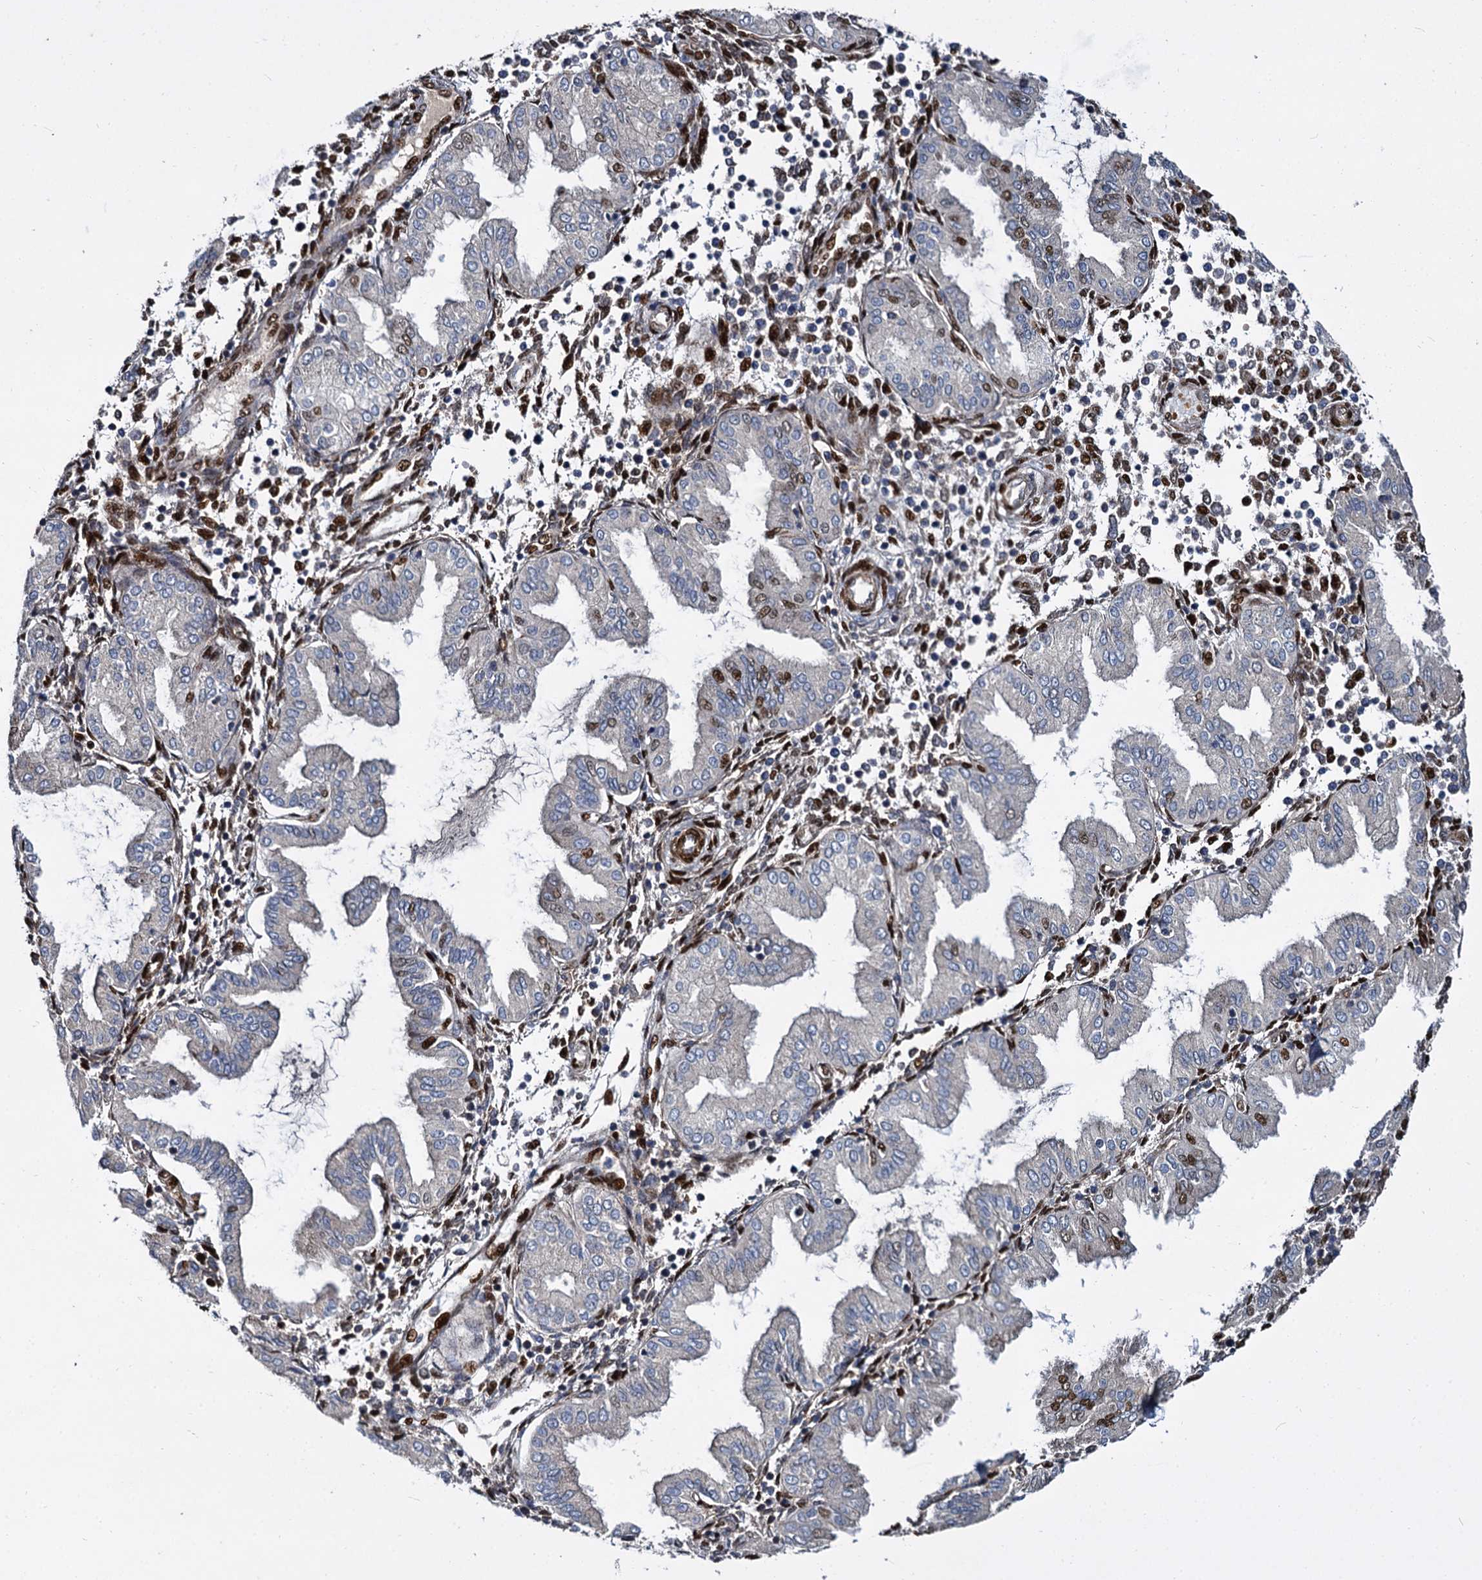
{"staining": {"intensity": "moderate", "quantity": "<25%", "location": "nuclear"}, "tissue": "endometrium", "cell_type": "Cells in endometrial stroma", "image_type": "normal", "snomed": [{"axis": "morphology", "description": "Normal tissue, NOS"}, {"axis": "topography", "description": "Endometrium"}], "caption": "The image demonstrates staining of benign endometrium, revealing moderate nuclear protein expression (brown color) within cells in endometrial stroma.", "gene": "ISM2", "patient": {"sex": "female", "age": 53}}